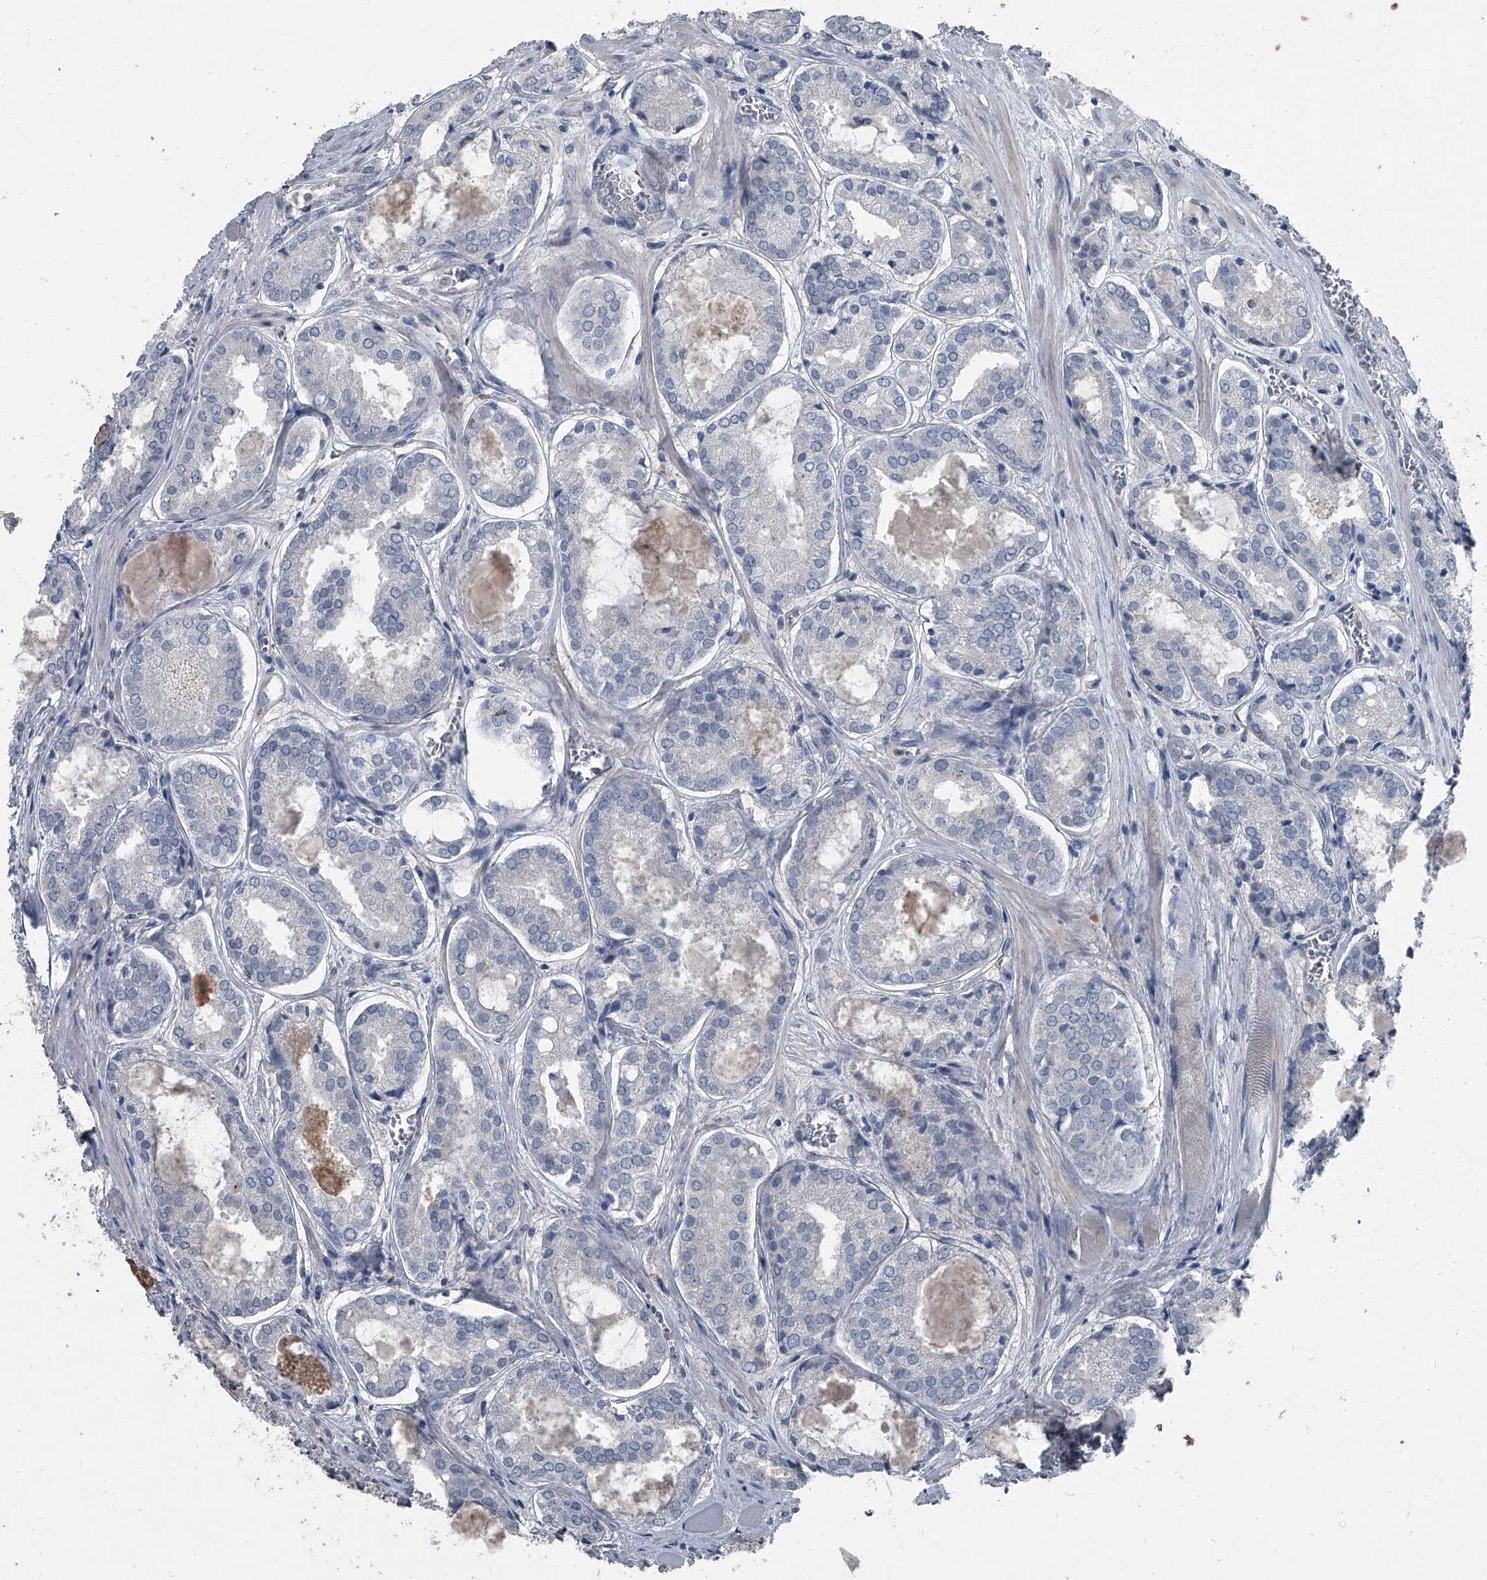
{"staining": {"intensity": "negative", "quantity": "none", "location": "none"}, "tissue": "prostate cancer", "cell_type": "Tumor cells", "image_type": "cancer", "snomed": [{"axis": "morphology", "description": "Adenocarcinoma, Low grade"}, {"axis": "topography", "description": "Prostate"}], "caption": "Immunohistochemical staining of human prostate low-grade adenocarcinoma demonstrates no significant positivity in tumor cells. (DAB (3,3'-diaminobenzidine) immunohistochemistry (IHC), high magnification).", "gene": "HEPHL1", "patient": {"sex": "male", "age": 67}}